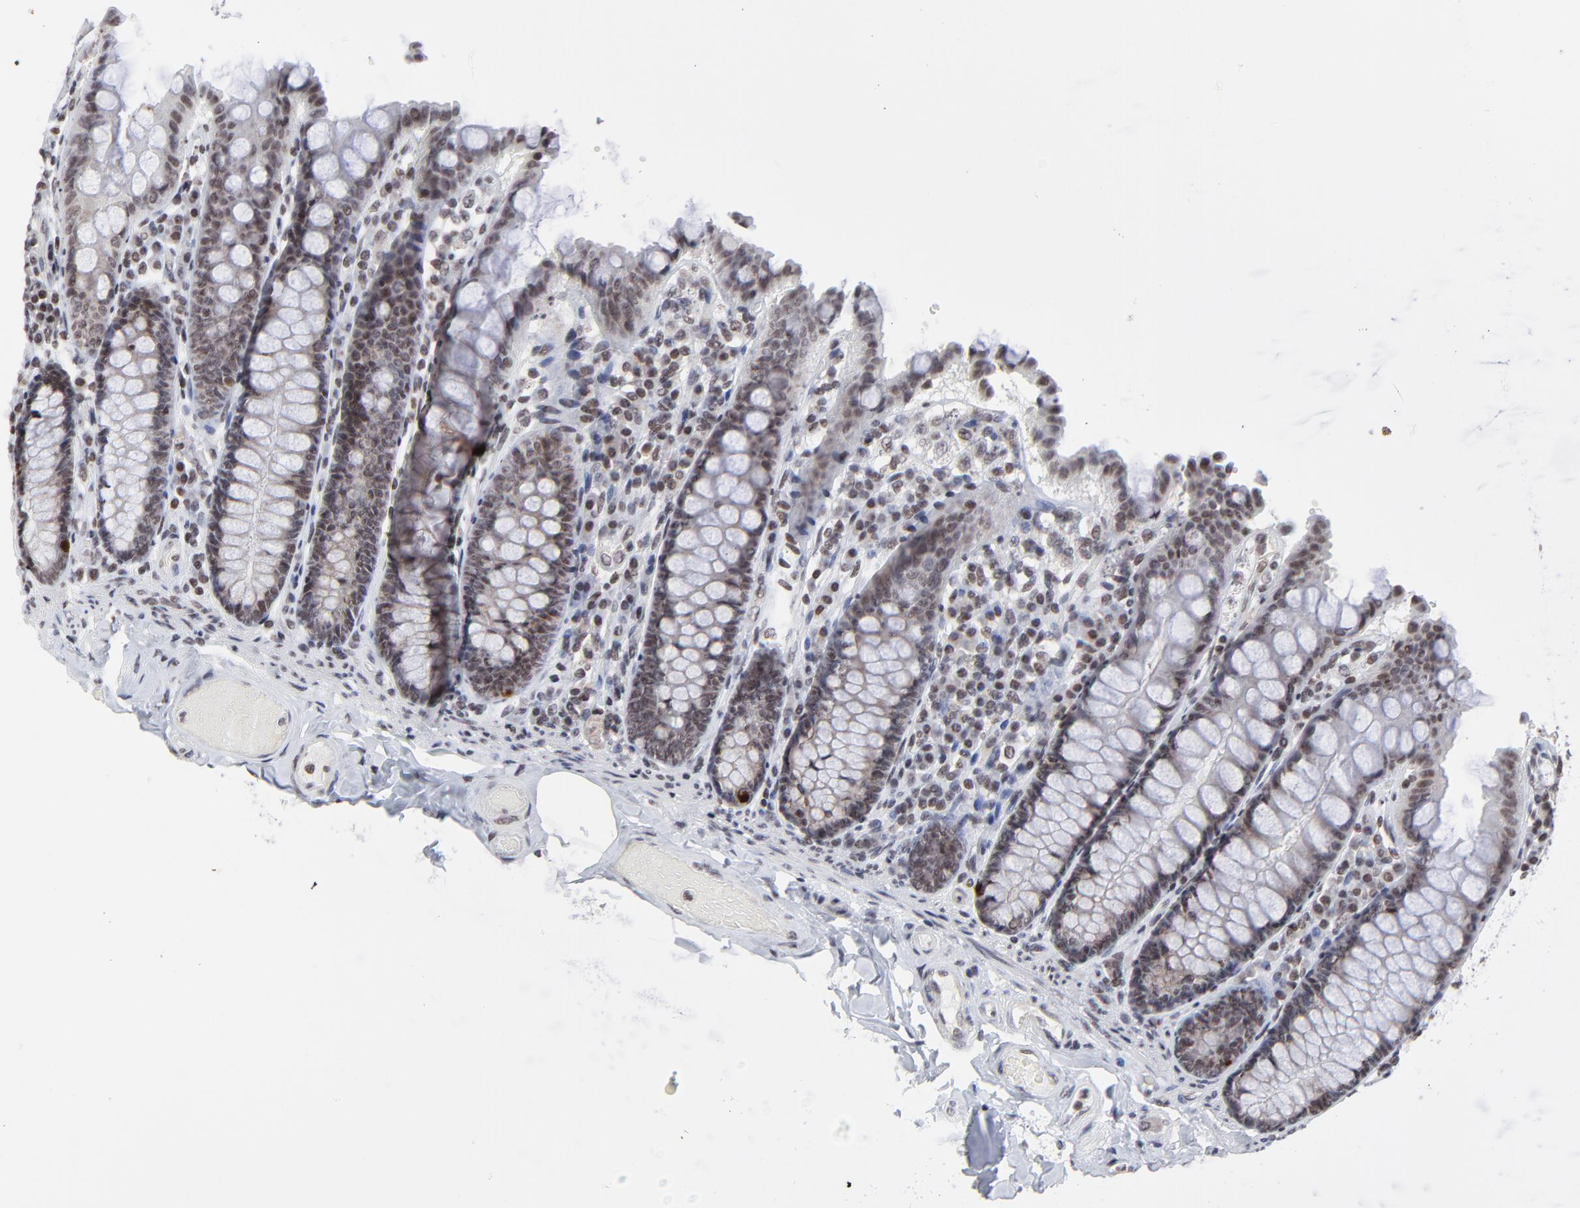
{"staining": {"intensity": "moderate", "quantity": "25%-75%", "location": "nuclear"}, "tissue": "colon", "cell_type": "Endothelial cells", "image_type": "normal", "snomed": [{"axis": "morphology", "description": "Normal tissue, NOS"}, {"axis": "topography", "description": "Colon"}], "caption": "An IHC micrograph of benign tissue is shown. Protein staining in brown shows moderate nuclear positivity in colon within endothelial cells. (DAB = brown stain, brightfield microscopy at high magnification).", "gene": "ZNF777", "patient": {"sex": "female", "age": 61}}